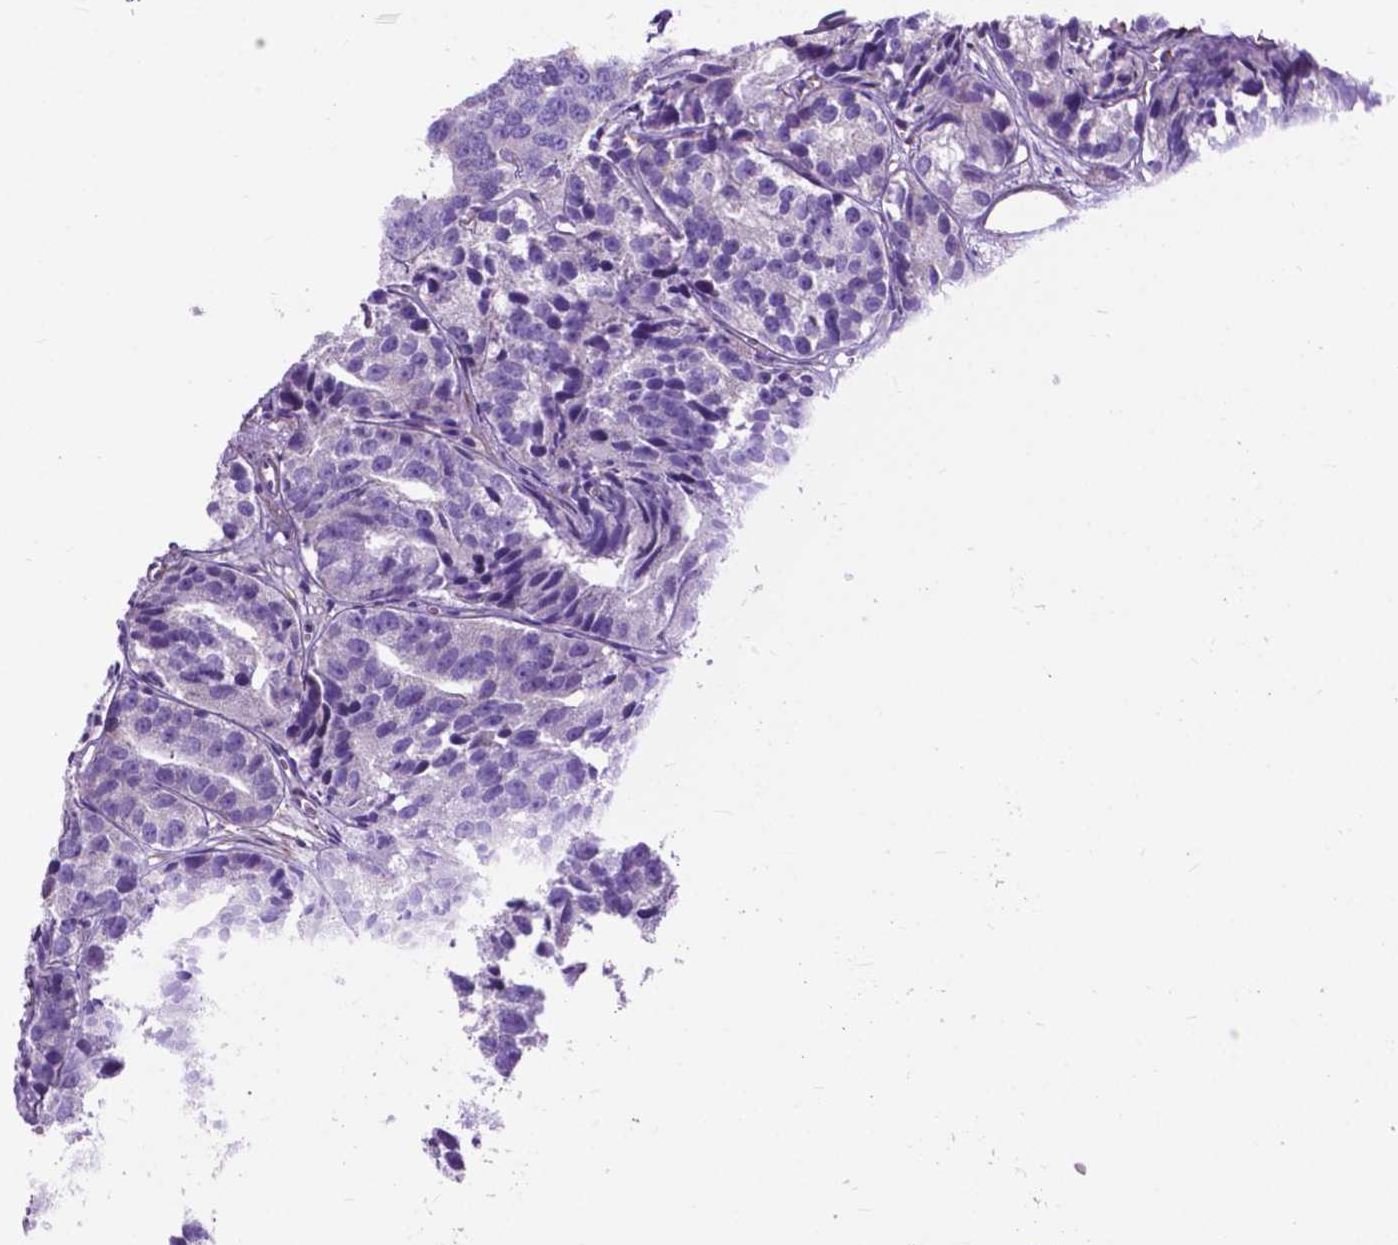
{"staining": {"intensity": "negative", "quantity": "none", "location": "none"}, "tissue": "prostate cancer", "cell_type": "Tumor cells", "image_type": "cancer", "snomed": [{"axis": "morphology", "description": "Adenocarcinoma, High grade"}, {"axis": "topography", "description": "Prostate"}], "caption": "The immunohistochemistry photomicrograph has no significant staining in tumor cells of prostate high-grade adenocarcinoma tissue.", "gene": "PCDHA12", "patient": {"sex": "male", "age": 77}}